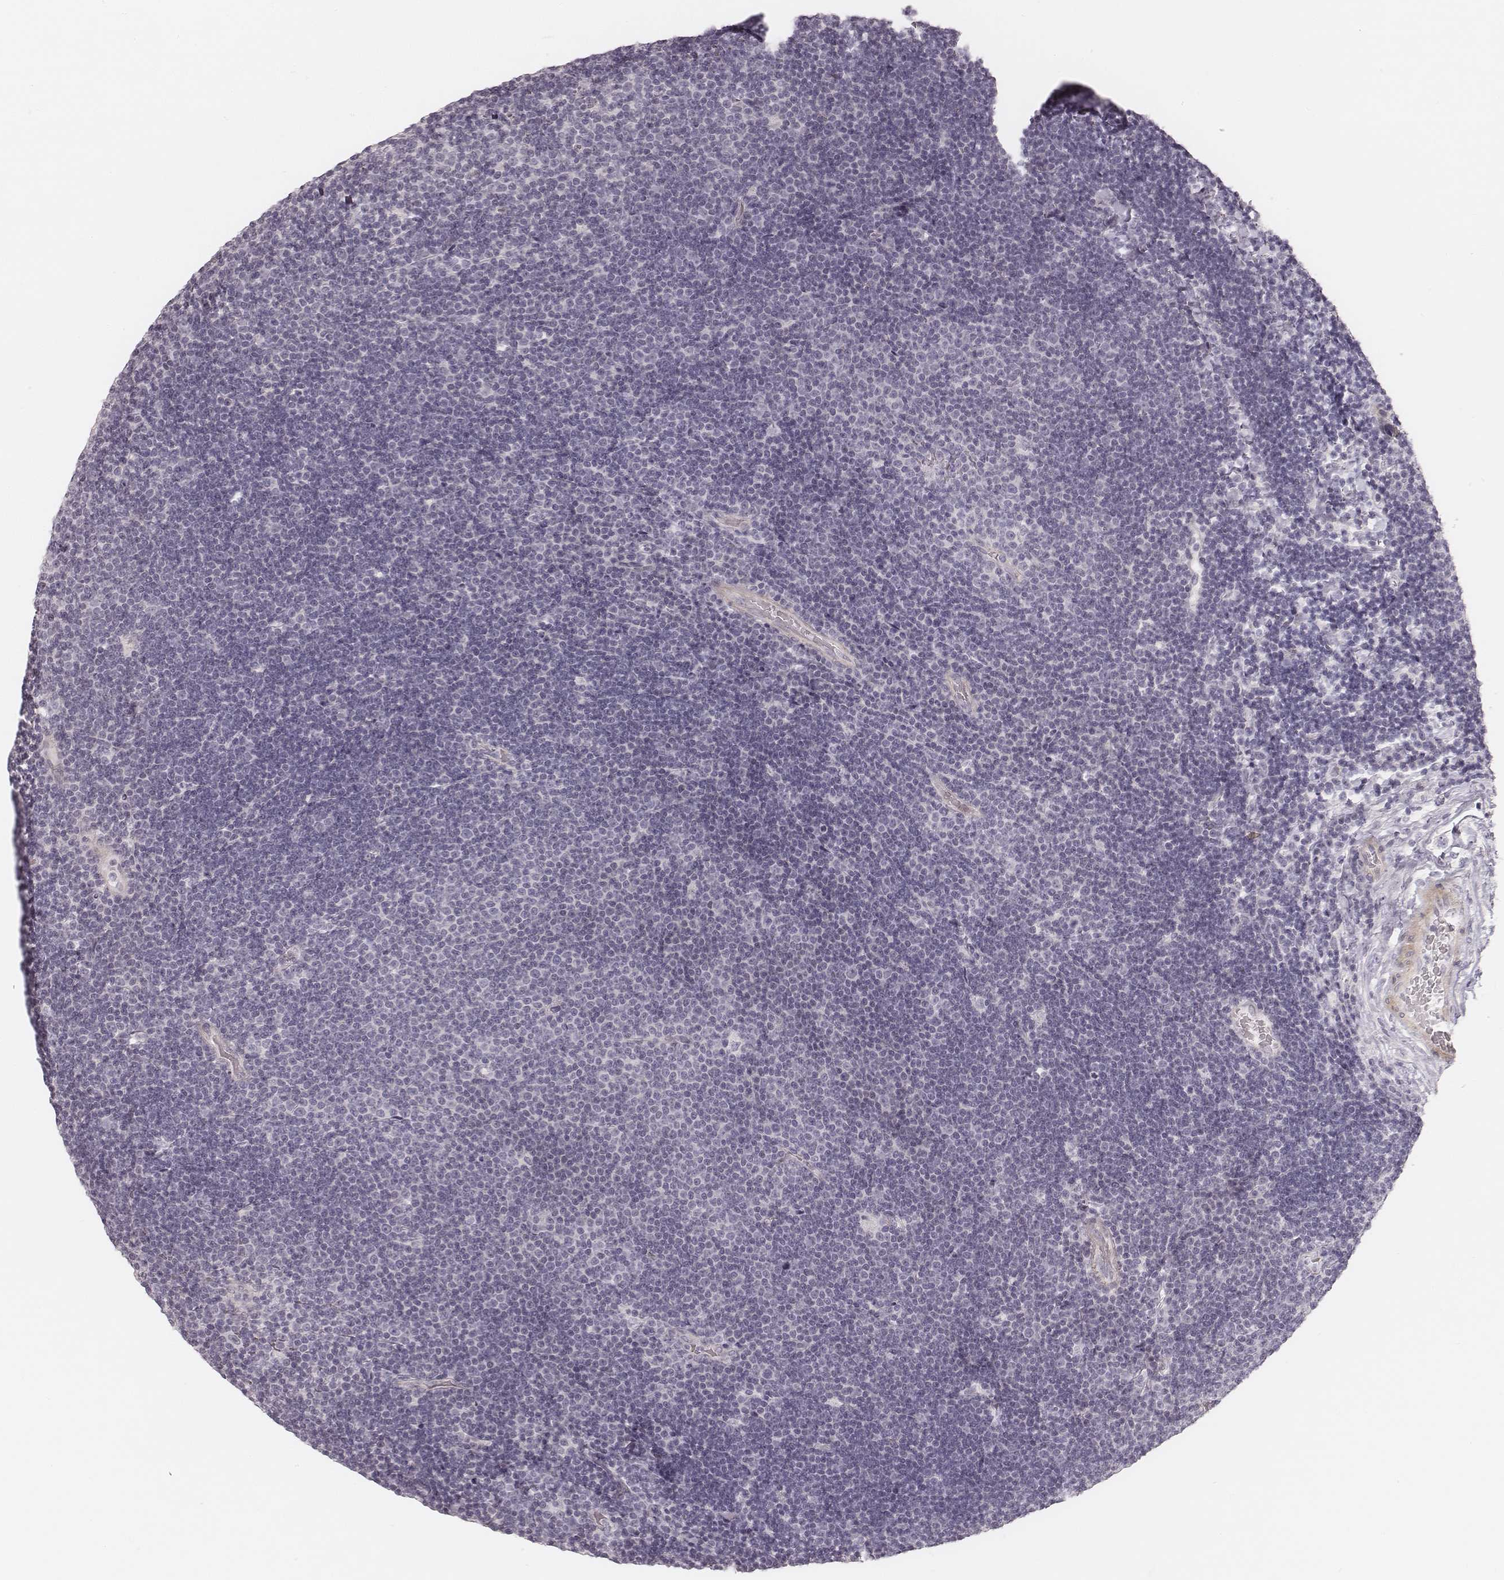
{"staining": {"intensity": "negative", "quantity": "none", "location": "none"}, "tissue": "lymphoma", "cell_type": "Tumor cells", "image_type": "cancer", "snomed": [{"axis": "morphology", "description": "Malignant lymphoma, non-Hodgkin's type, Low grade"}, {"axis": "topography", "description": "Brain"}], "caption": "There is no significant staining in tumor cells of malignant lymphoma, non-Hodgkin's type (low-grade). The staining was performed using DAB (3,3'-diaminobenzidine) to visualize the protein expression in brown, while the nuclei were stained in blue with hematoxylin (Magnification: 20x).", "gene": "SPATA24", "patient": {"sex": "female", "age": 66}}